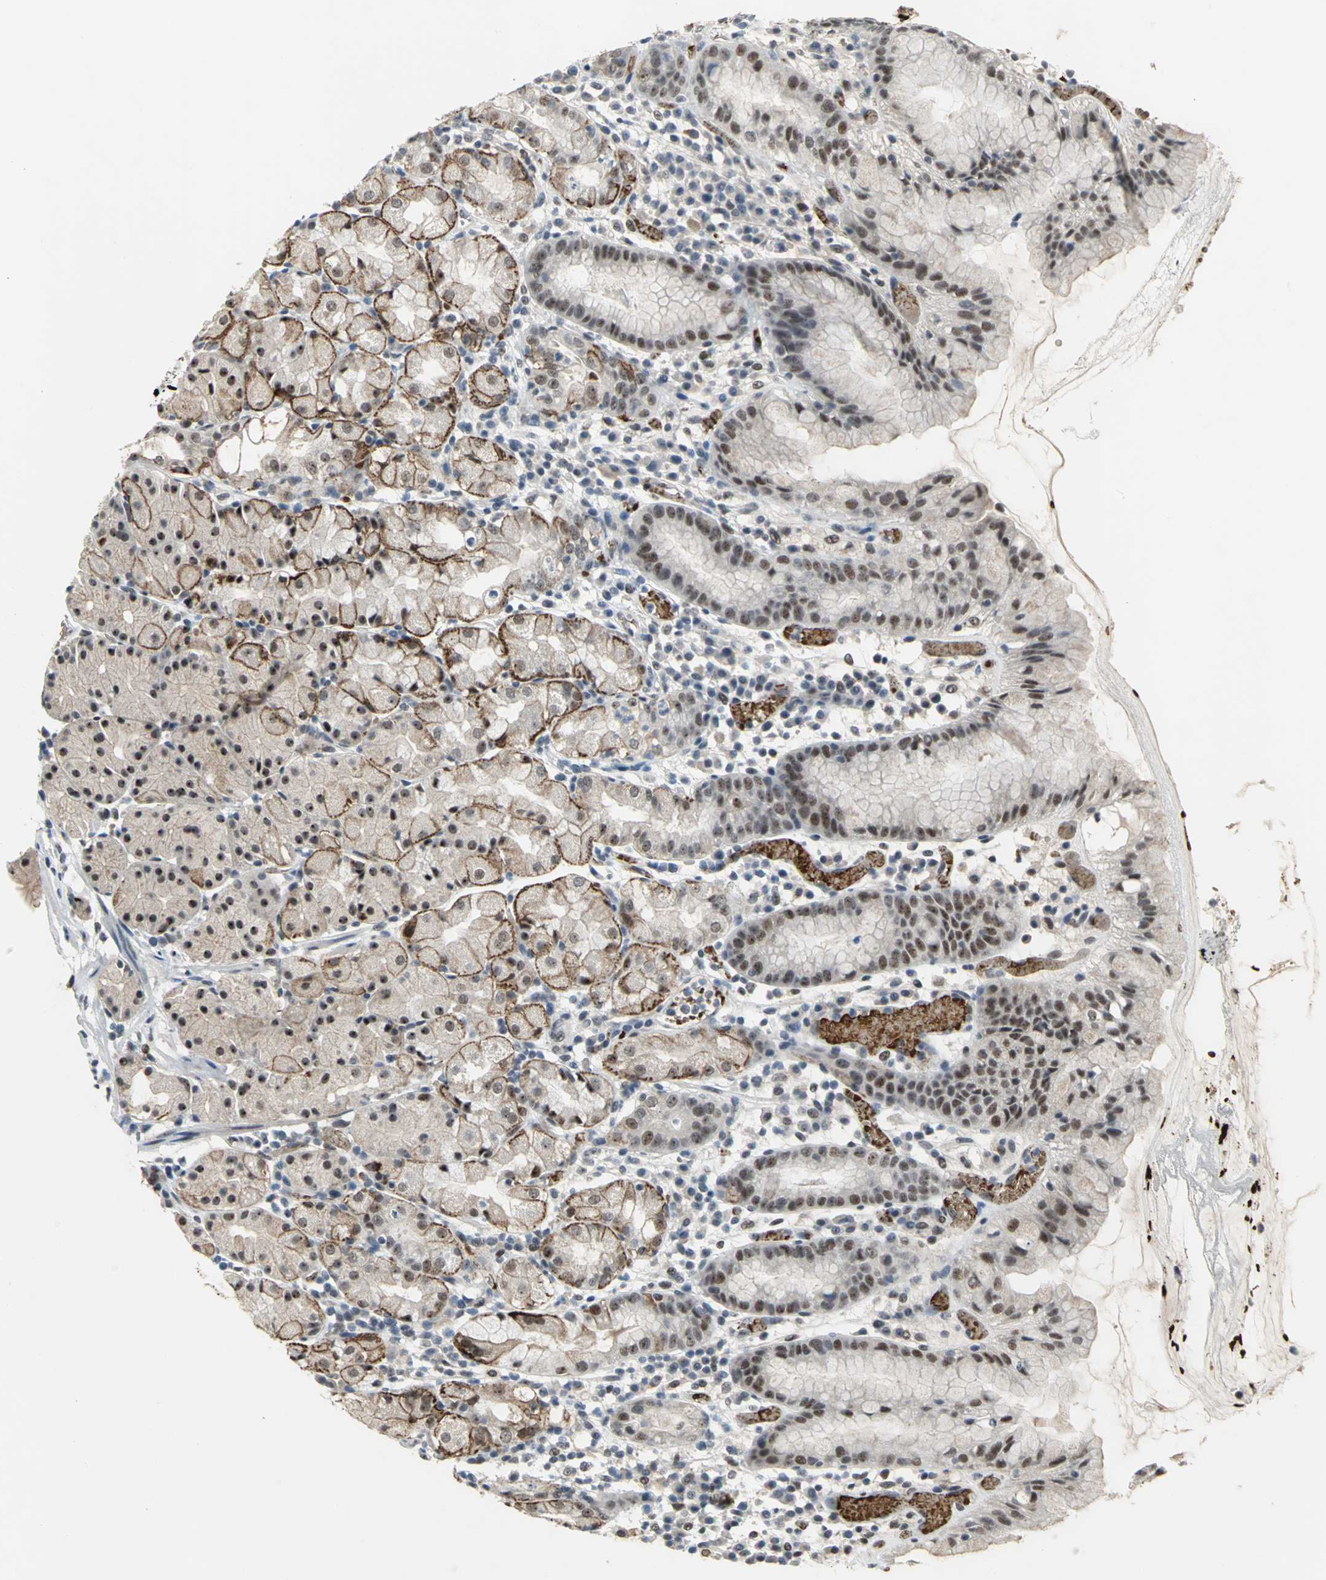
{"staining": {"intensity": "moderate", "quantity": "25%-75%", "location": "nuclear"}, "tissue": "stomach", "cell_type": "Glandular cells", "image_type": "normal", "snomed": [{"axis": "morphology", "description": "Normal tissue, NOS"}, {"axis": "topography", "description": "Stomach"}, {"axis": "topography", "description": "Stomach, lower"}], "caption": "A high-resolution micrograph shows immunohistochemistry (IHC) staining of unremarkable stomach, which reveals moderate nuclear expression in approximately 25%-75% of glandular cells.", "gene": "GLI3", "patient": {"sex": "female", "age": 75}}